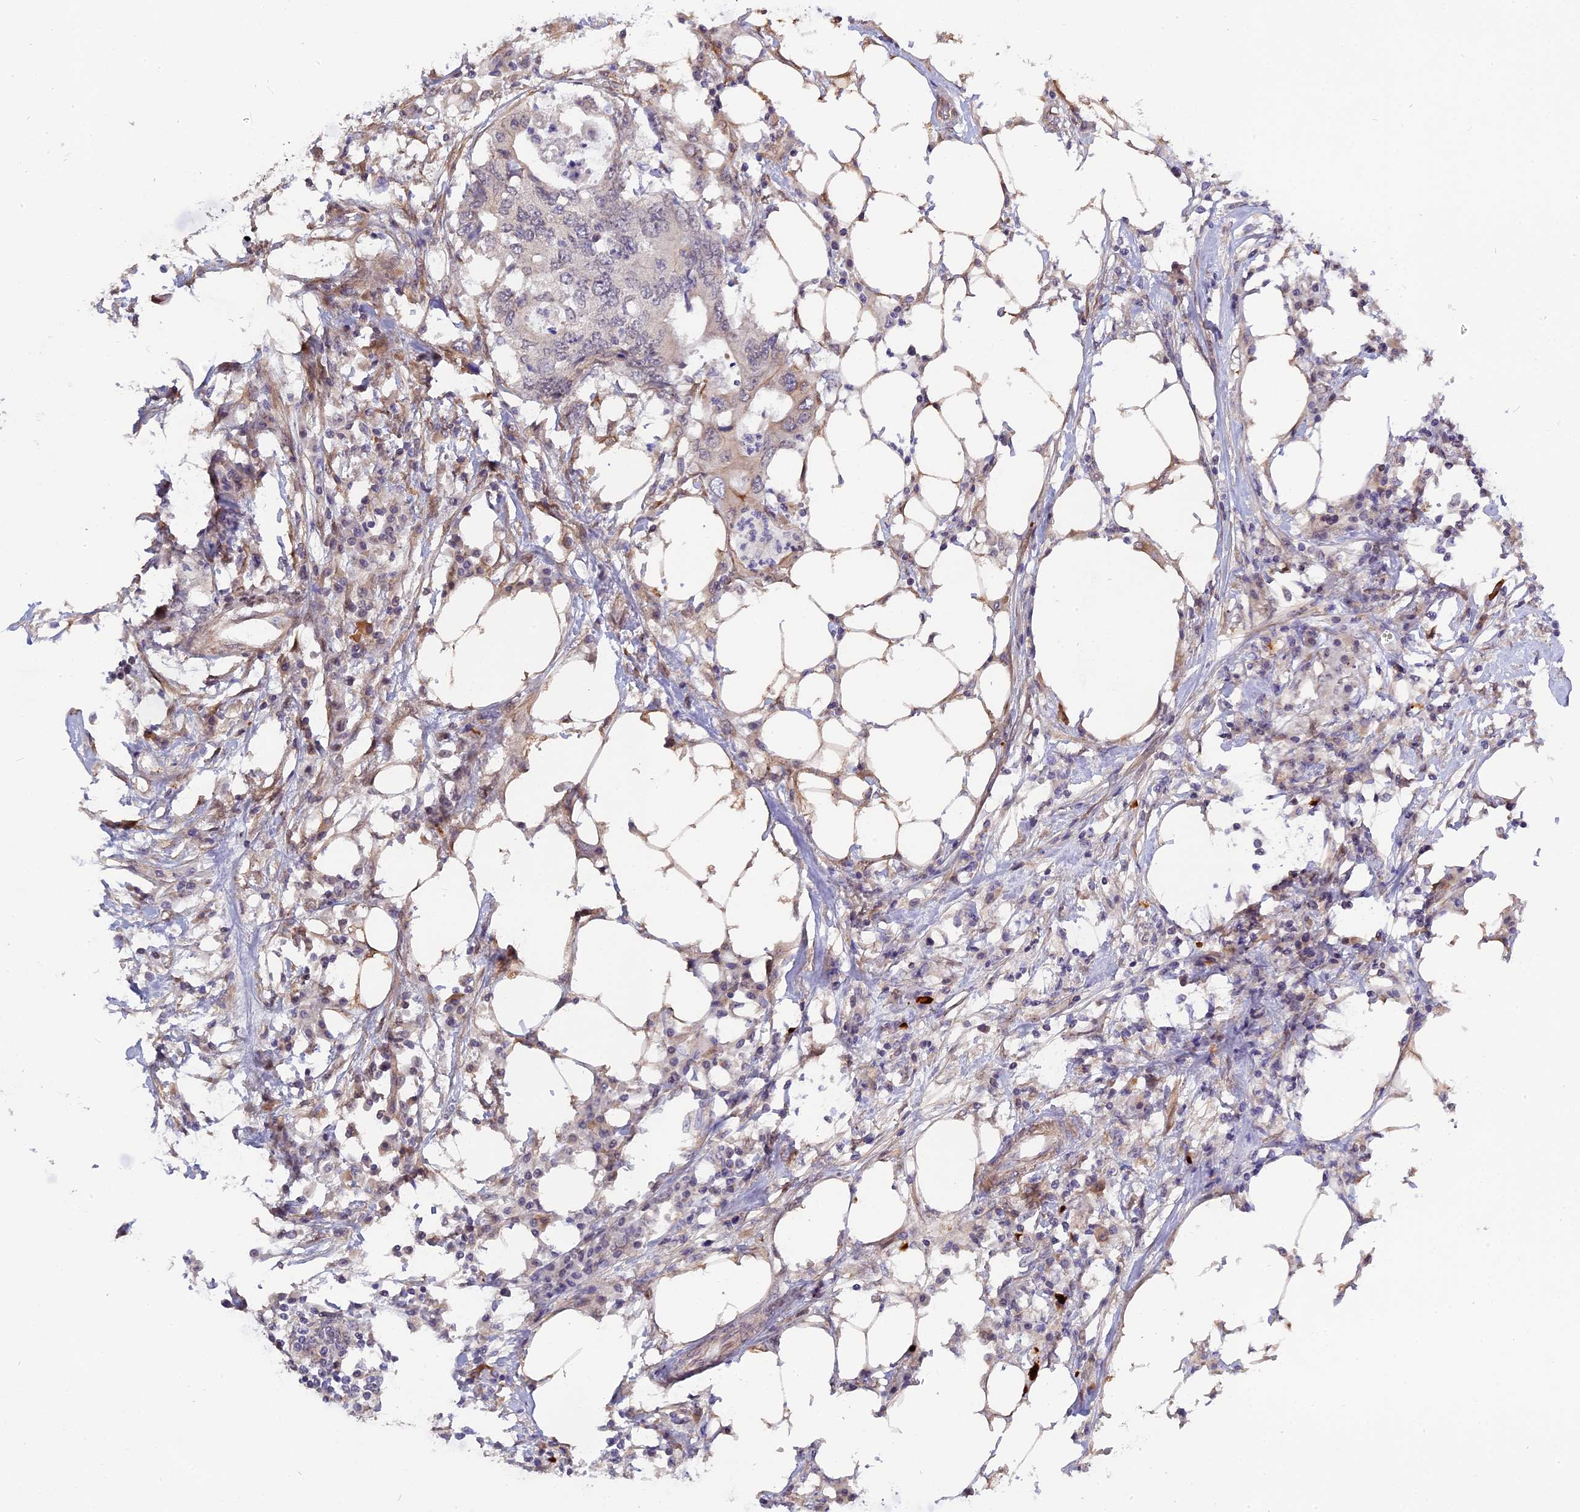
{"staining": {"intensity": "negative", "quantity": "none", "location": "none"}, "tissue": "colorectal cancer", "cell_type": "Tumor cells", "image_type": "cancer", "snomed": [{"axis": "morphology", "description": "Adenocarcinoma, NOS"}, {"axis": "topography", "description": "Colon"}], "caption": "Tumor cells are negative for protein expression in human adenocarcinoma (colorectal). Nuclei are stained in blue.", "gene": "PYGO1", "patient": {"sex": "male", "age": 71}}